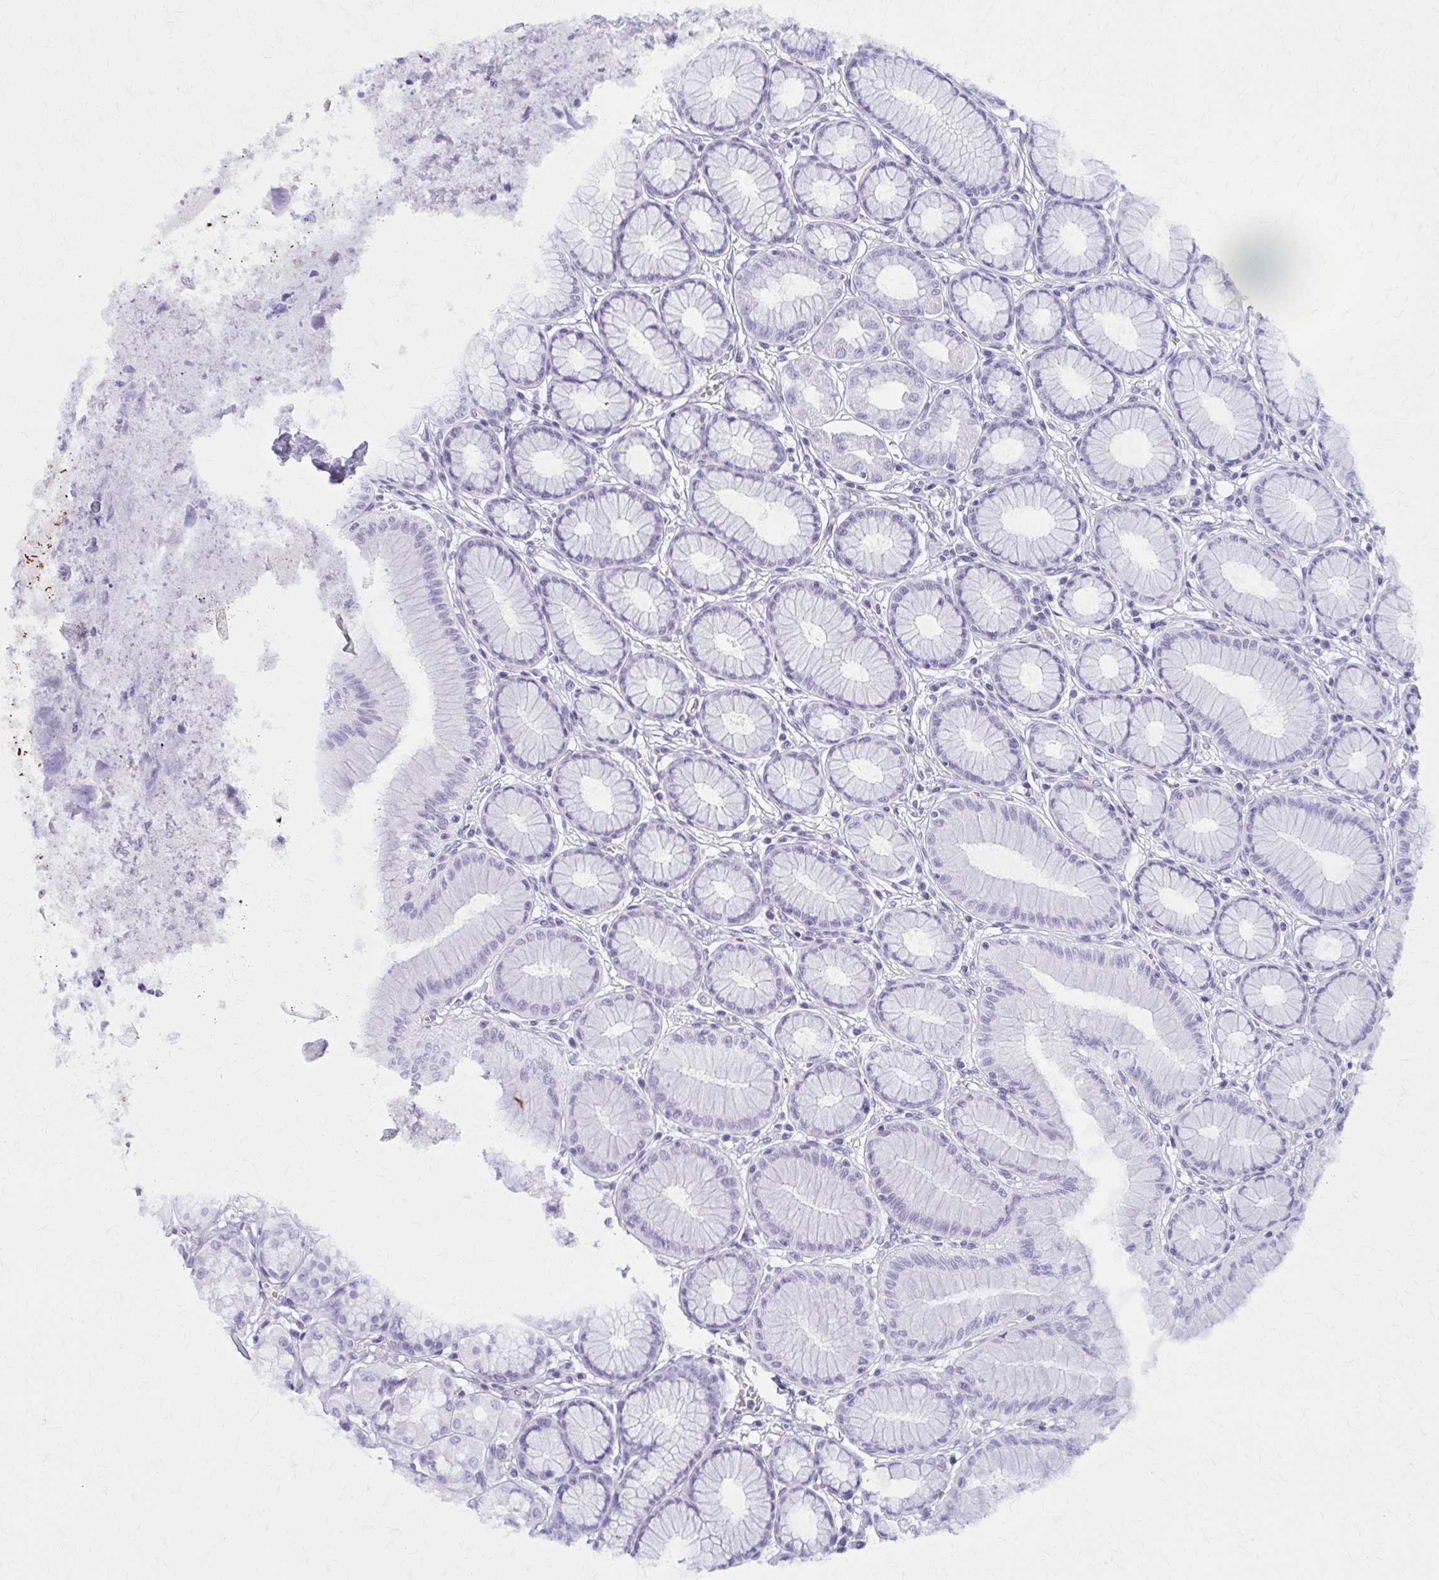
{"staining": {"intensity": "negative", "quantity": "none", "location": "none"}, "tissue": "stomach", "cell_type": "Glandular cells", "image_type": "normal", "snomed": [{"axis": "morphology", "description": "Normal tissue, NOS"}, {"axis": "topography", "description": "Stomach"}, {"axis": "topography", "description": "Stomach, lower"}], "caption": "This is a image of immunohistochemistry (IHC) staining of normal stomach, which shows no expression in glandular cells.", "gene": "GFAP", "patient": {"sex": "male", "age": 76}}